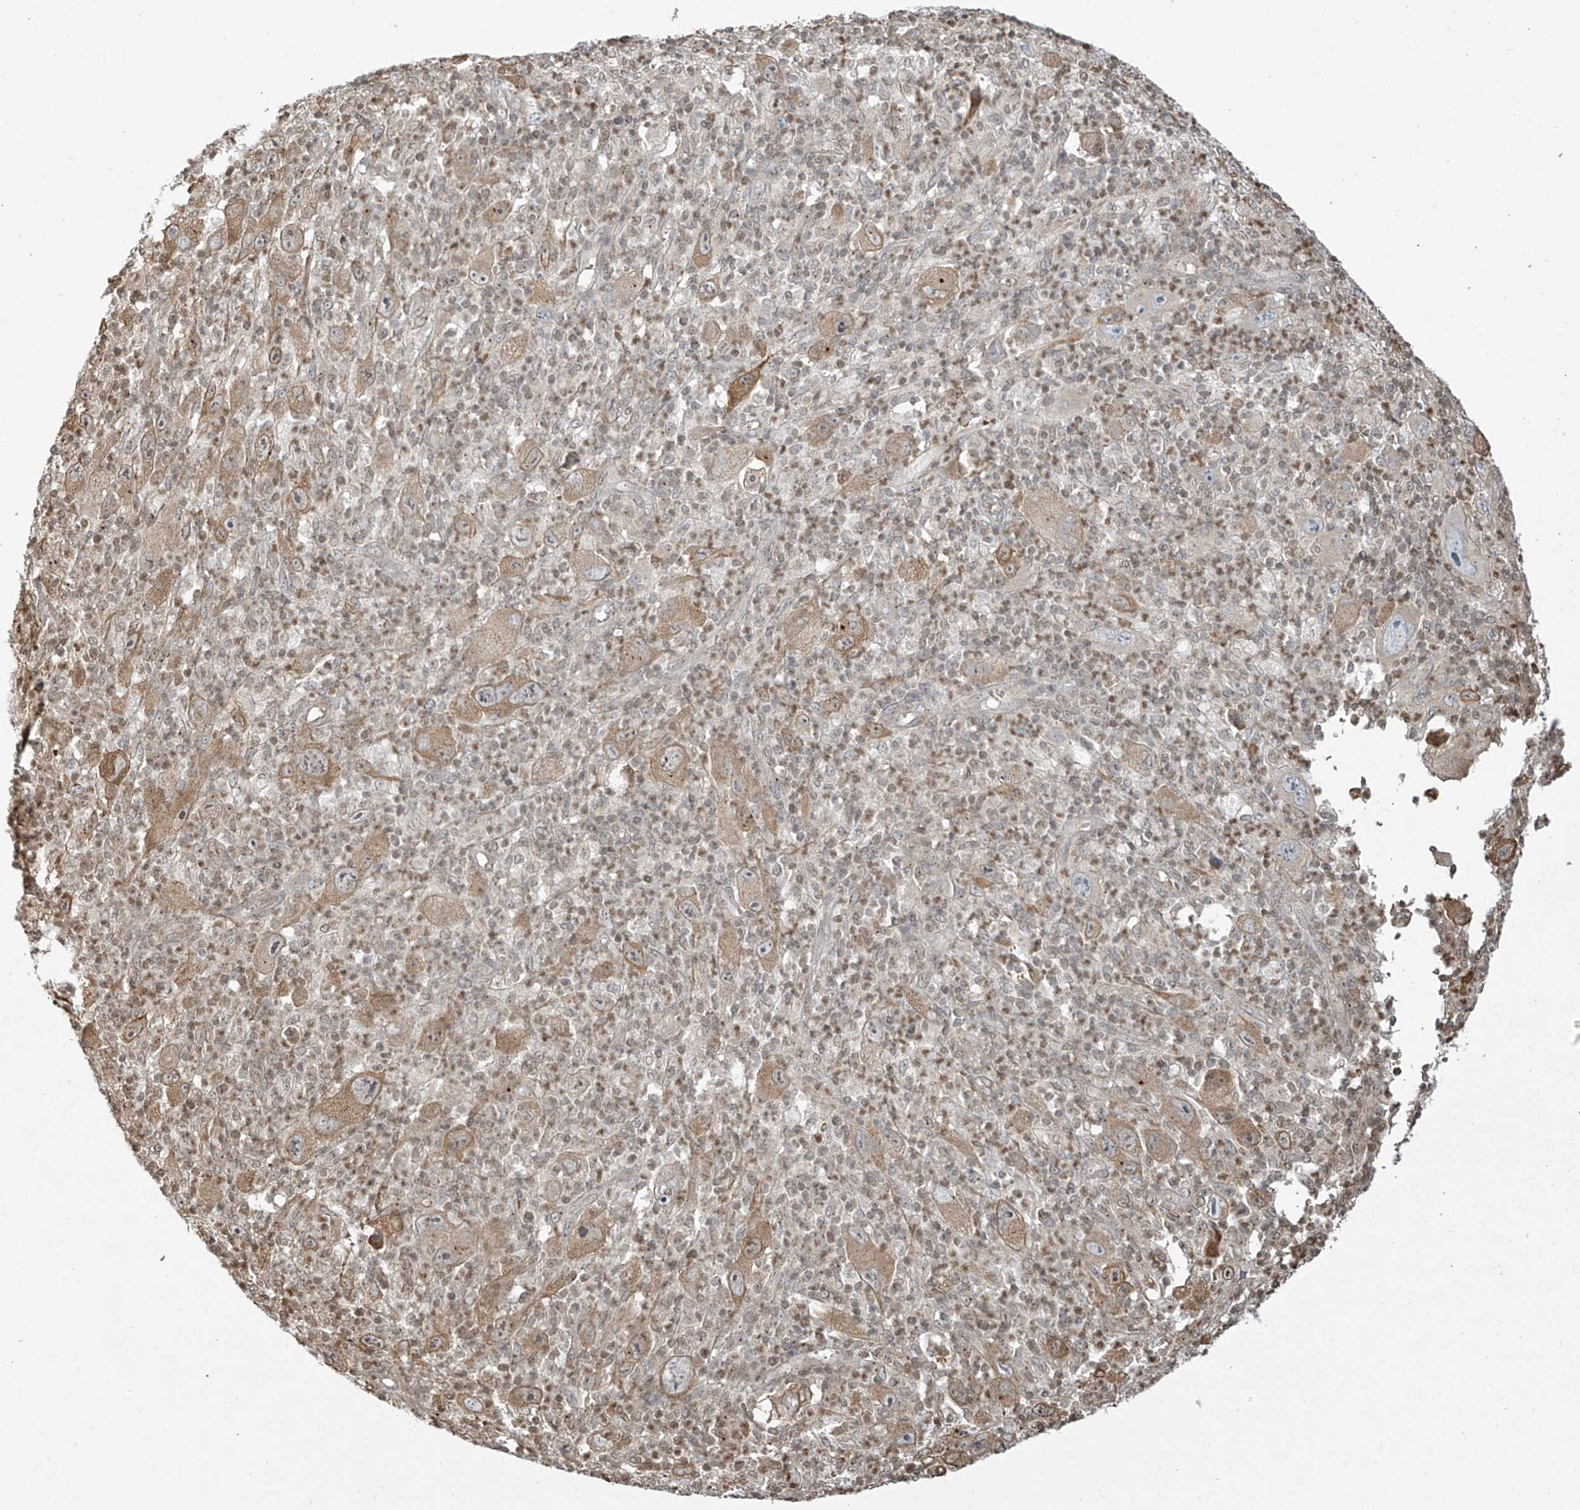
{"staining": {"intensity": "moderate", "quantity": ">75%", "location": "cytoplasmic/membranous"}, "tissue": "melanoma", "cell_type": "Tumor cells", "image_type": "cancer", "snomed": [{"axis": "morphology", "description": "Malignant melanoma, Metastatic site"}, {"axis": "topography", "description": "Skin"}], "caption": "DAB (3,3'-diaminobenzidine) immunohistochemical staining of human melanoma displays moderate cytoplasmic/membranous protein expression in approximately >75% of tumor cells. The protein of interest is stained brown, and the nuclei are stained in blue (DAB (3,3'-diaminobenzidine) IHC with brightfield microscopy, high magnification).", "gene": "VMP1", "patient": {"sex": "female", "age": 56}}